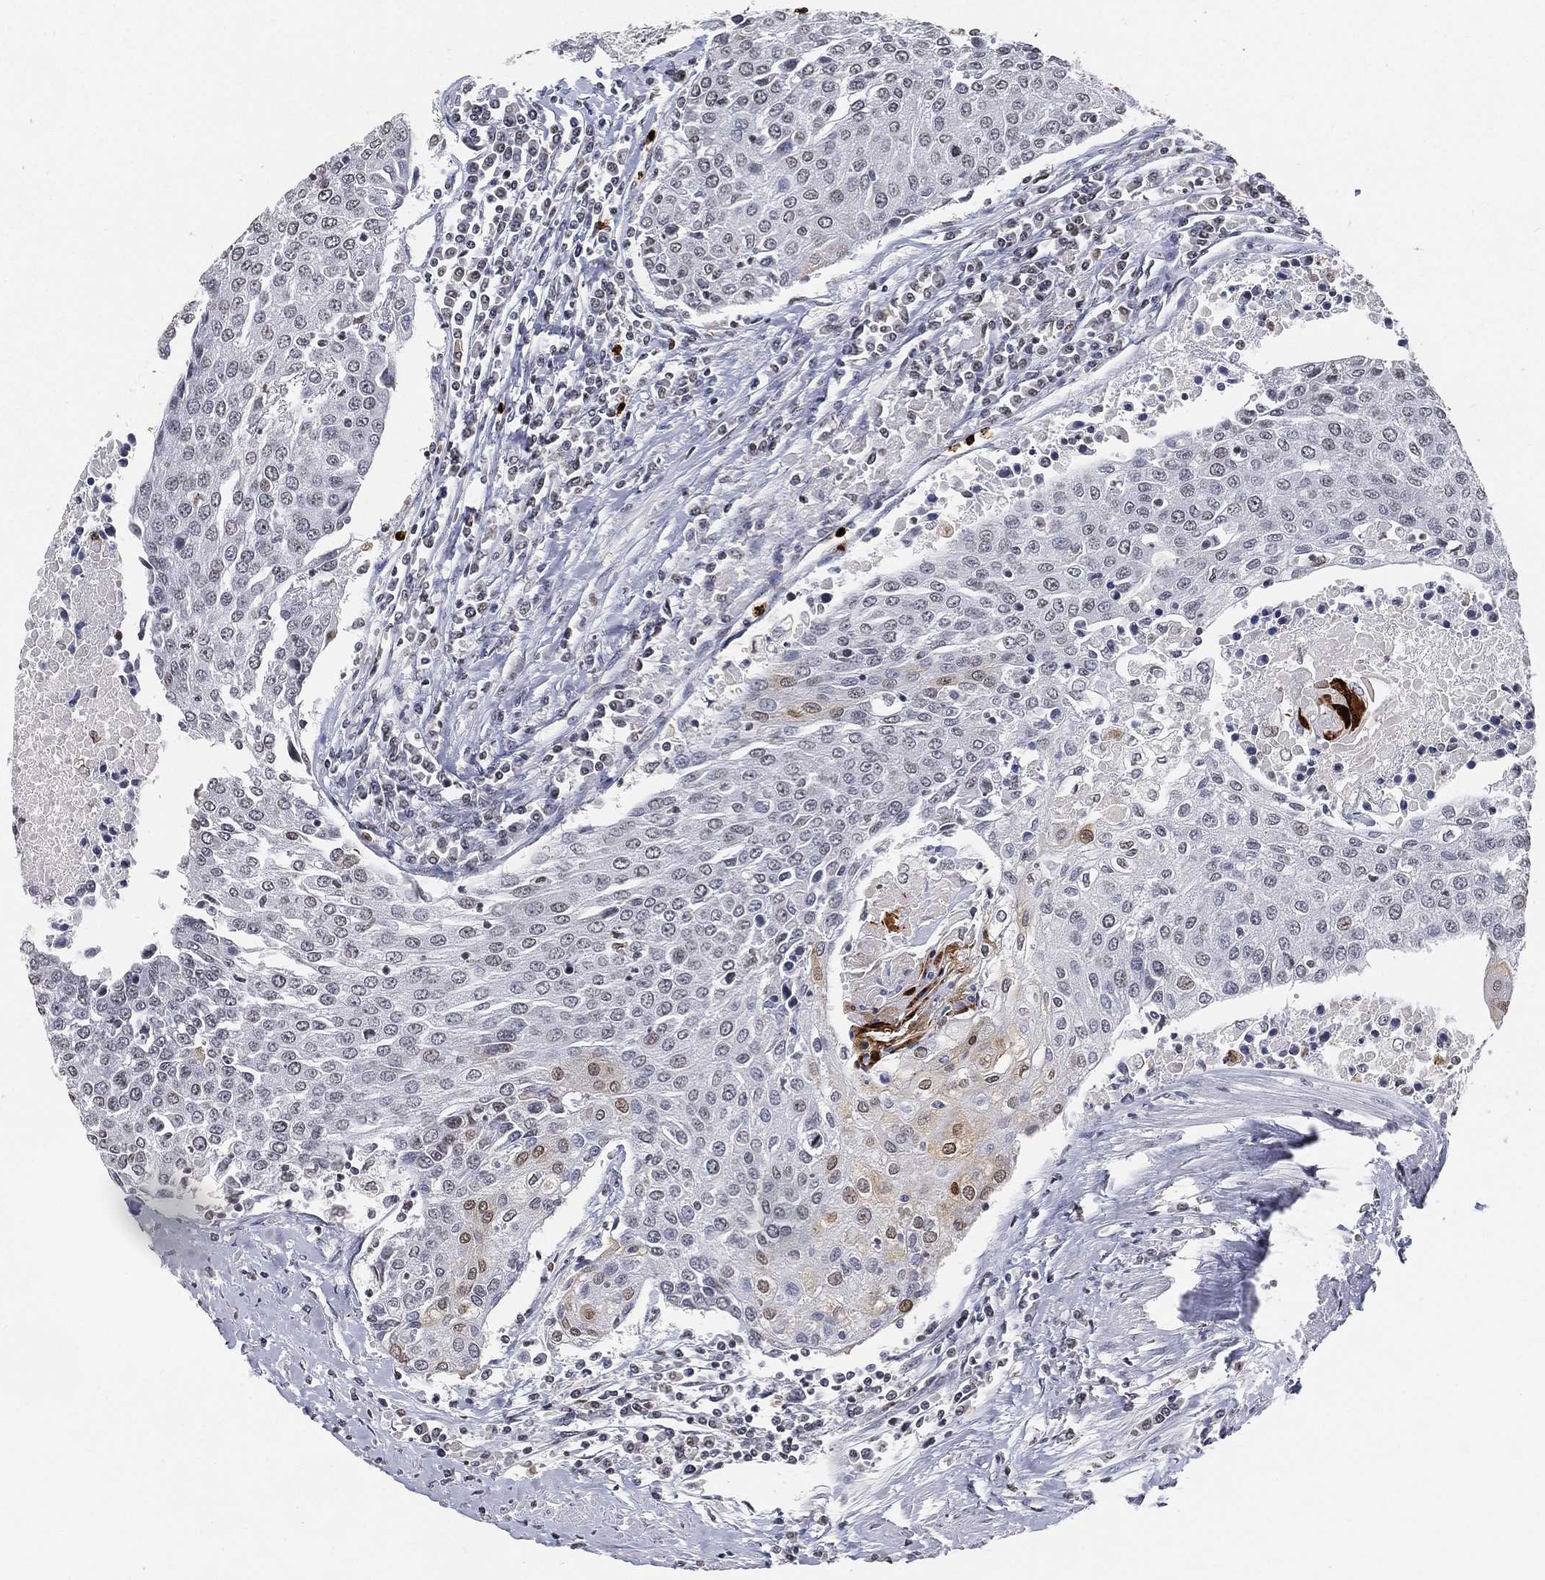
{"staining": {"intensity": "negative", "quantity": "none", "location": "none"}, "tissue": "urothelial cancer", "cell_type": "Tumor cells", "image_type": "cancer", "snomed": [{"axis": "morphology", "description": "Urothelial carcinoma, High grade"}, {"axis": "topography", "description": "Urinary bladder"}], "caption": "Tumor cells show no significant expression in urothelial cancer. The staining is performed using DAB brown chromogen with nuclei counter-stained in using hematoxylin.", "gene": "ARG1", "patient": {"sex": "female", "age": 85}}